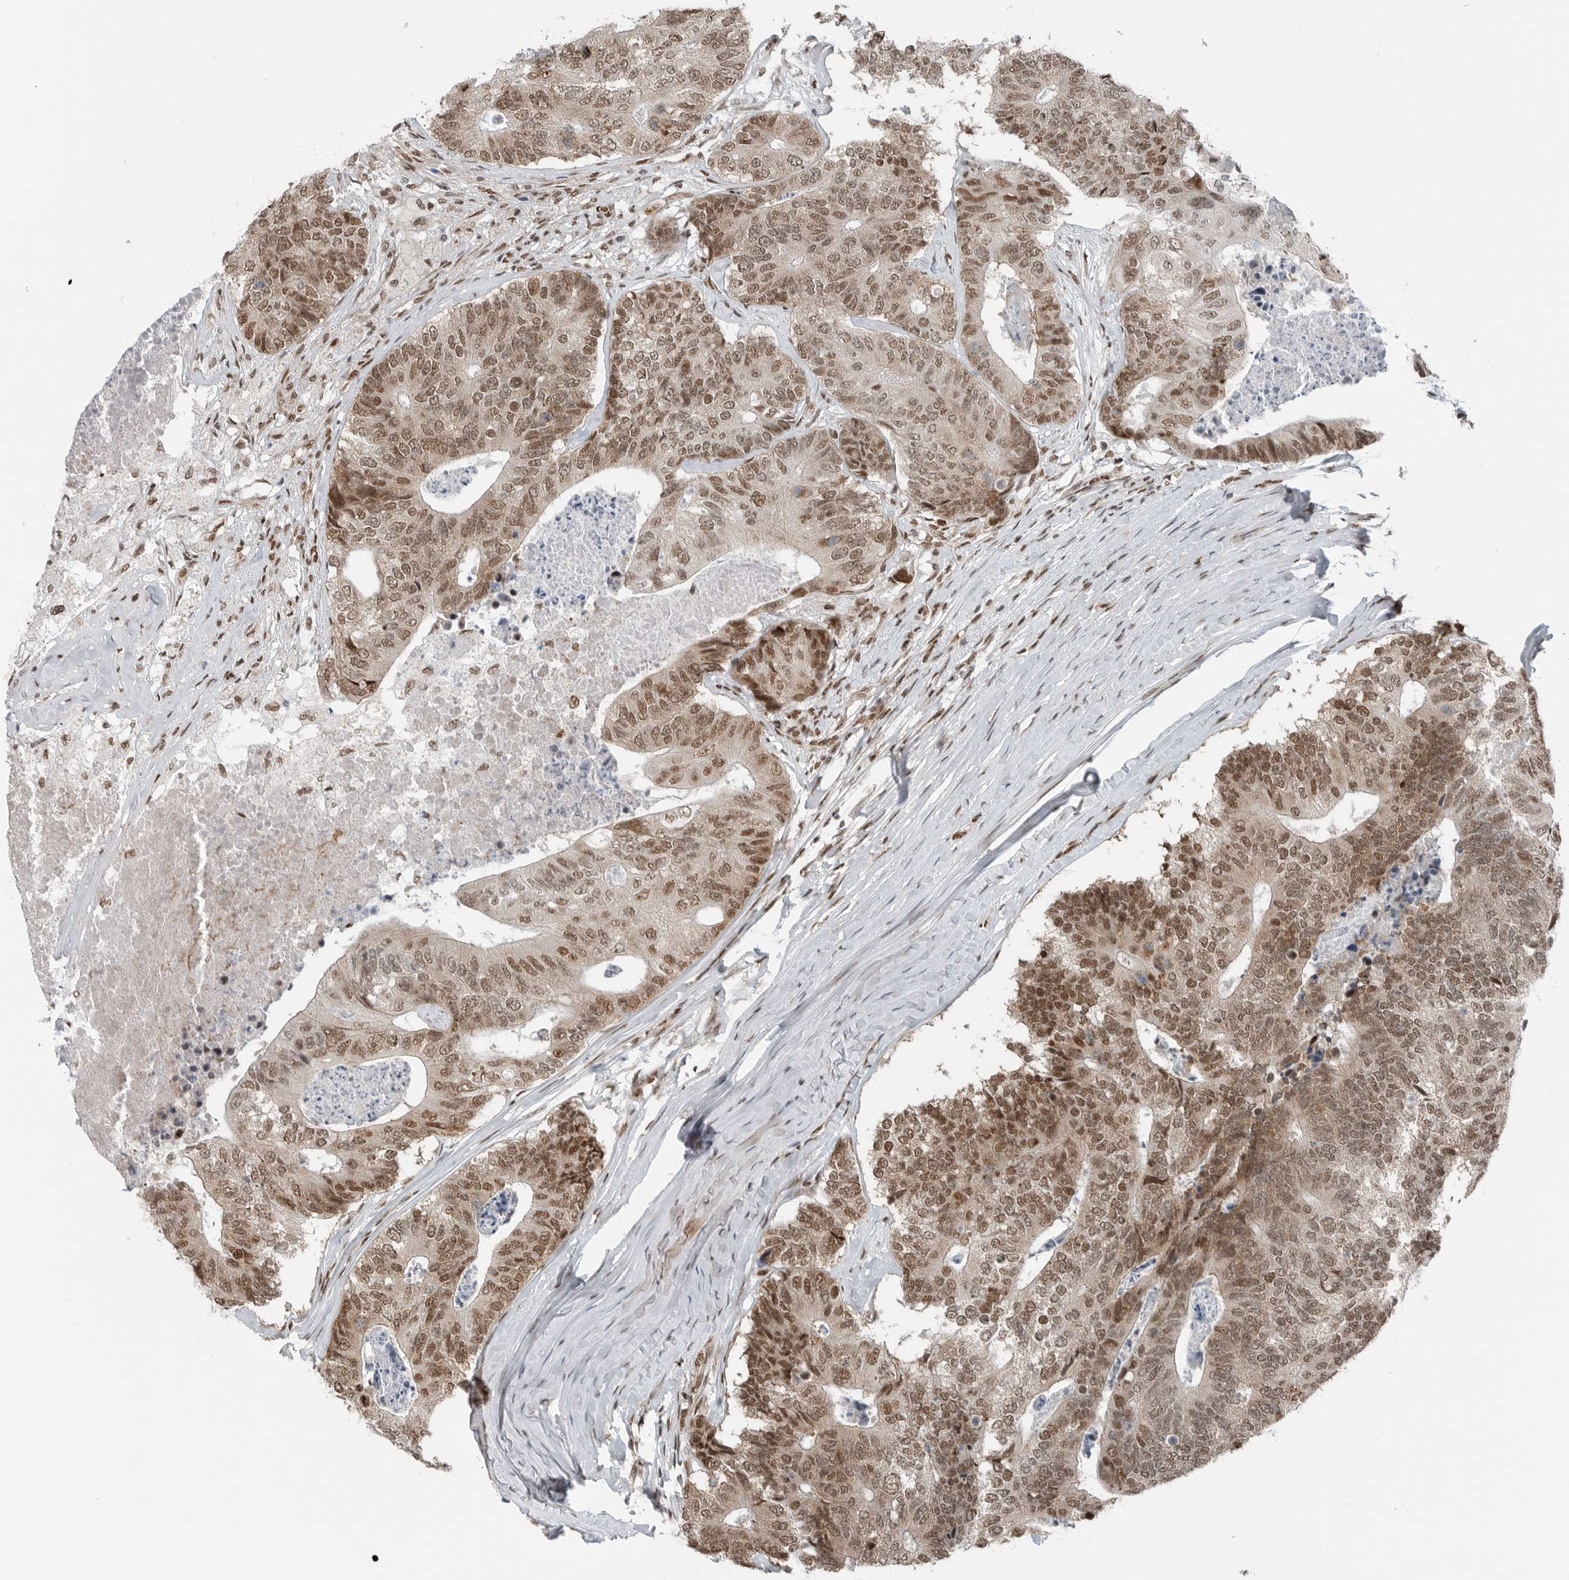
{"staining": {"intensity": "moderate", "quantity": ">75%", "location": "nuclear"}, "tissue": "colorectal cancer", "cell_type": "Tumor cells", "image_type": "cancer", "snomed": [{"axis": "morphology", "description": "Adenocarcinoma, NOS"}, {"axis": "topography", "description": "Colon"}], "caption": "Immunohistochemical staining of colorectal cancer exhibits medium levels of moderate nuclear staining in approximately >75% of tumor cells.", "gene": "BLZF1", "patient": {"sex": "female", "age": 67}}